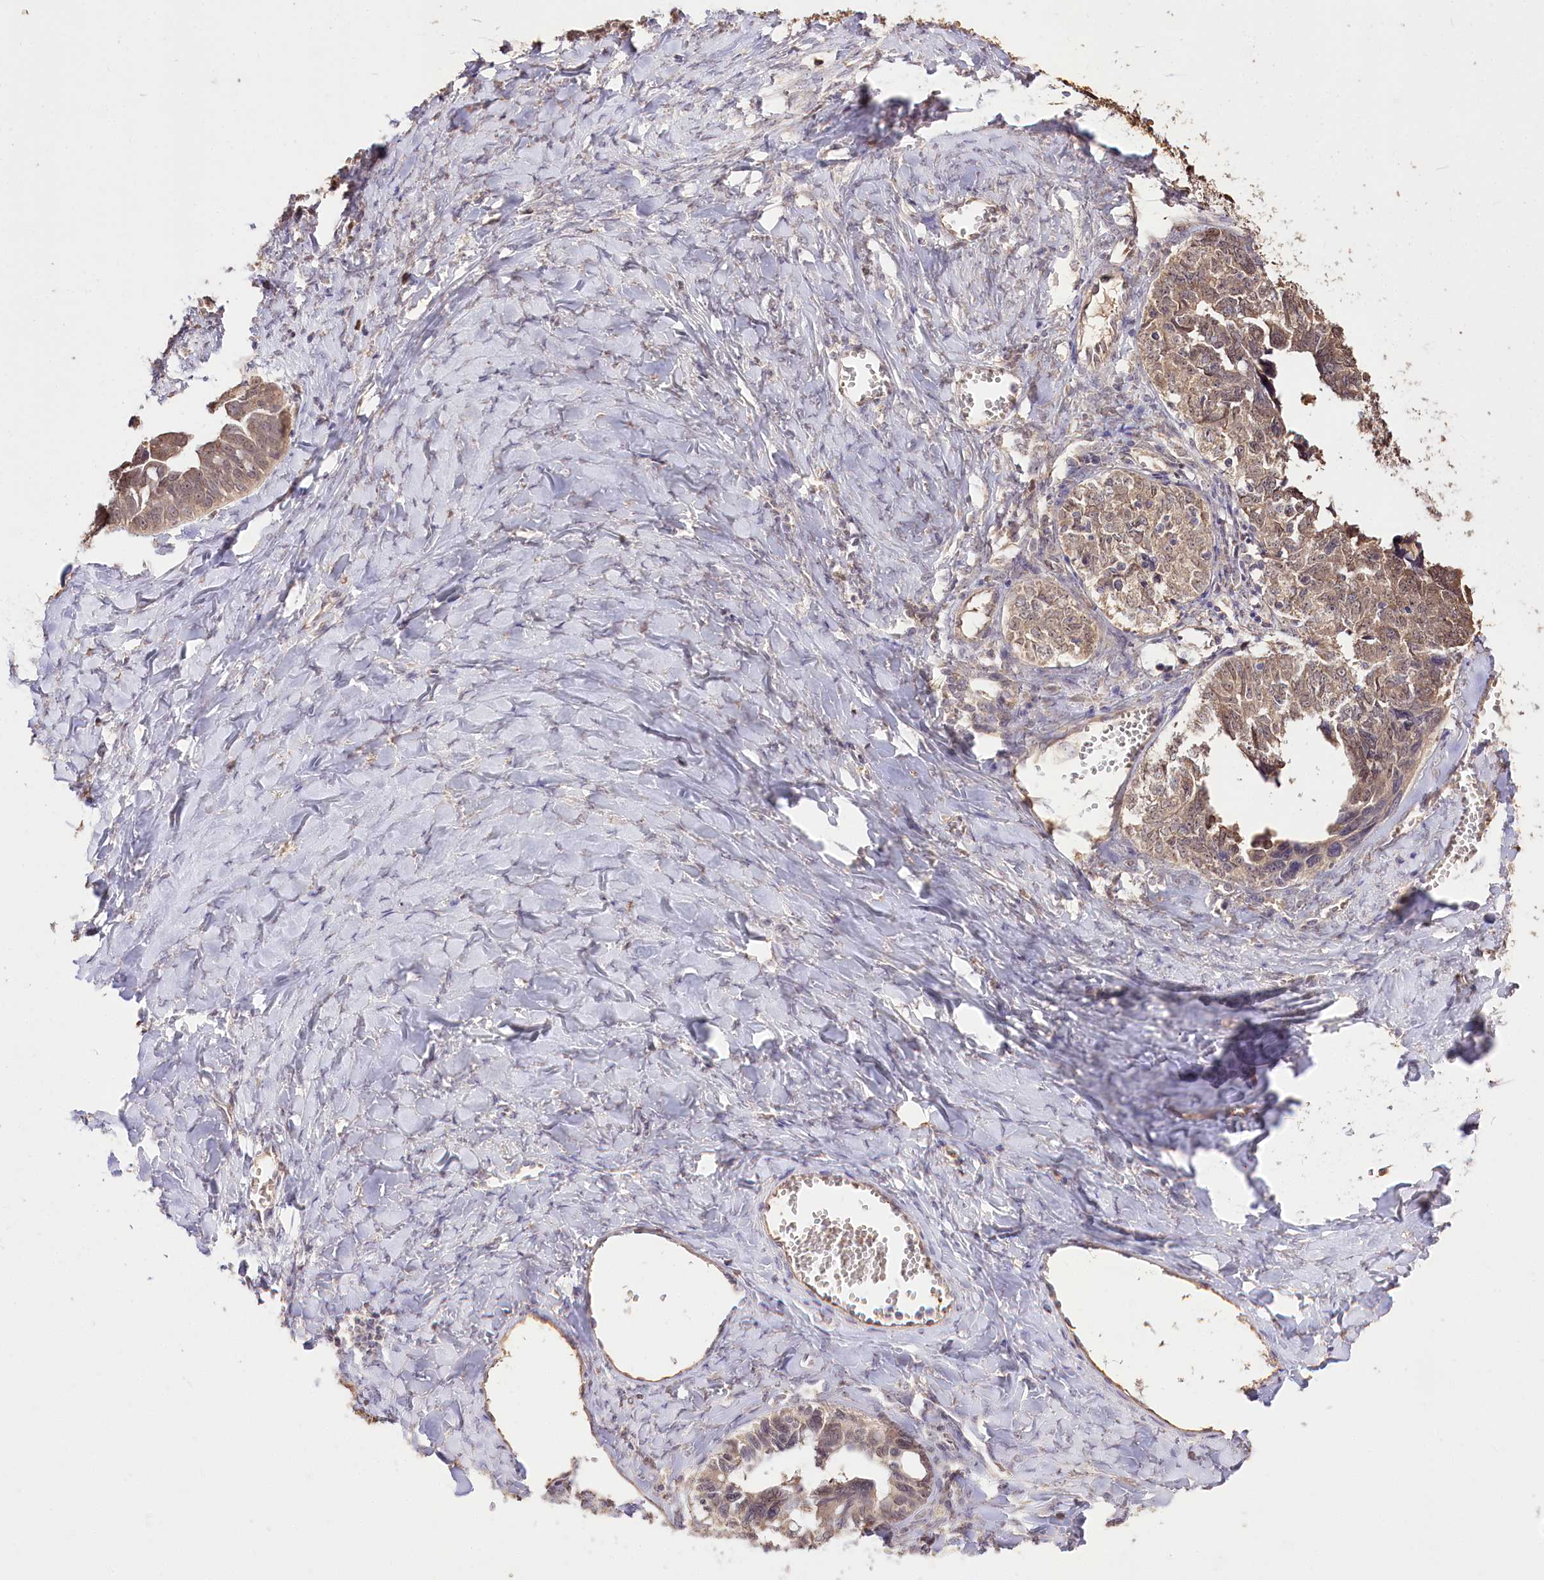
{"staining": {"intensity": "moderate", "quantity": ">75%", "location": "cytoplasmic/membranous"}, "tissue": "ovarian cancer", "cell_type": "Tumor cells", "image_type": "cancer", "snomed": [{"axis": "morphology", "description": "Cystadenocarcinoma, serous, NOS"}, {"axis": "topography", "description": "Ovary"}], "caption": "This is an image of IHC staining of ovarian cancer (serous cystadenocarcinoma), which shows moderate staining in the cytoplasmic/membranous of tumor cells.", "gene": "R3HDM2", "patient": {"sex": "female", "age": 79}}